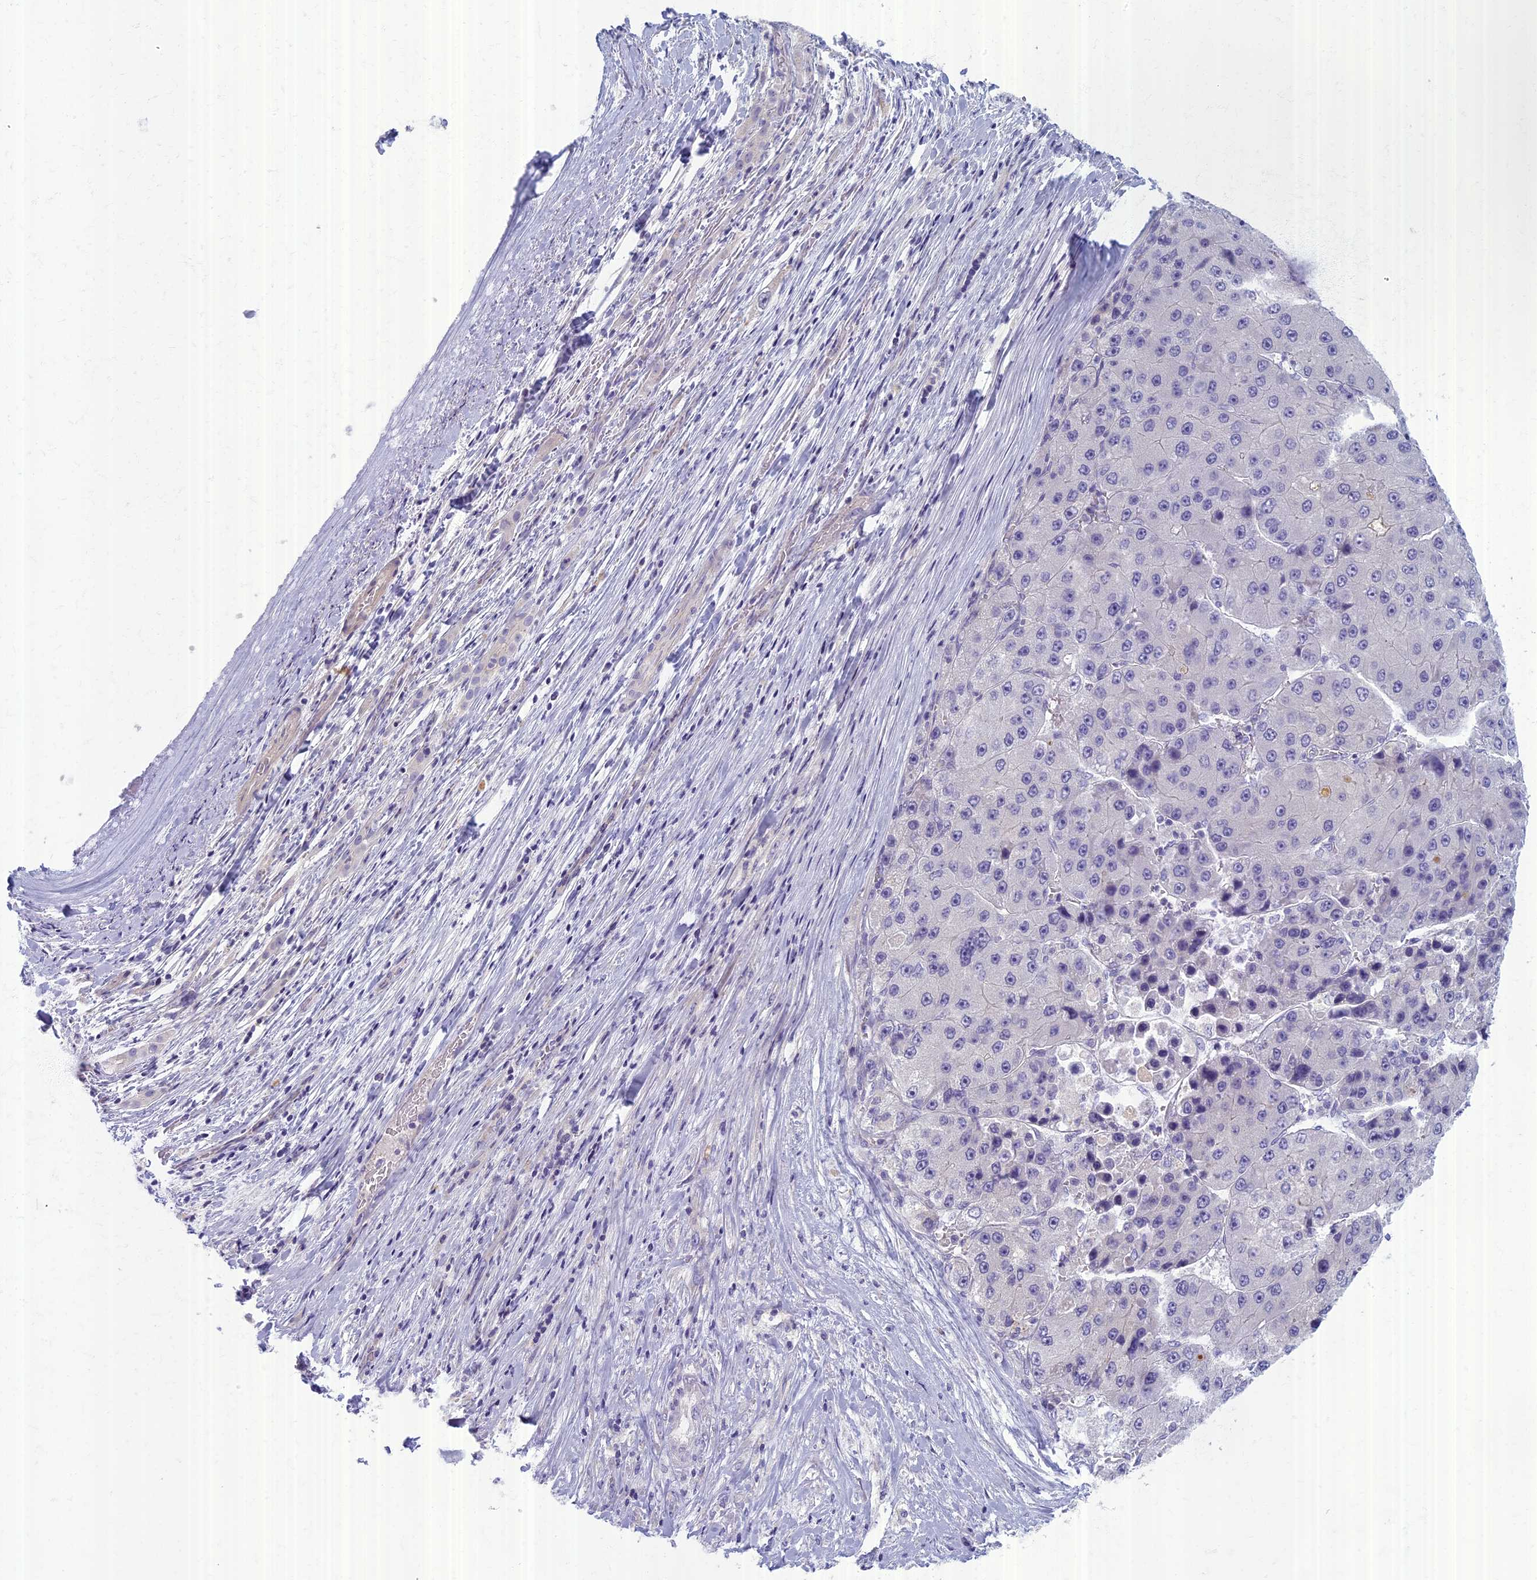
{"staining": {"intensity": "negative", "quantity": "none", "location": "none"}, "tissue": "liver cancer", "cell_type": "Tumor cells", "image_type": "cancer", "snomed": [{"axis": "morphology", "description": "Carcinoma, Hepatocellular, NOS"}, {"axis": "topography", "description": "Liver"}], "caption": "DAB (3,3'-diaminobenzidine) immunohistochemical staining of human hepatocellular carcinoma (liver) shows no significant positivity in tumor cells.", "gene": "AP4E1", "patient": {"sex": "female", "age": 73}}